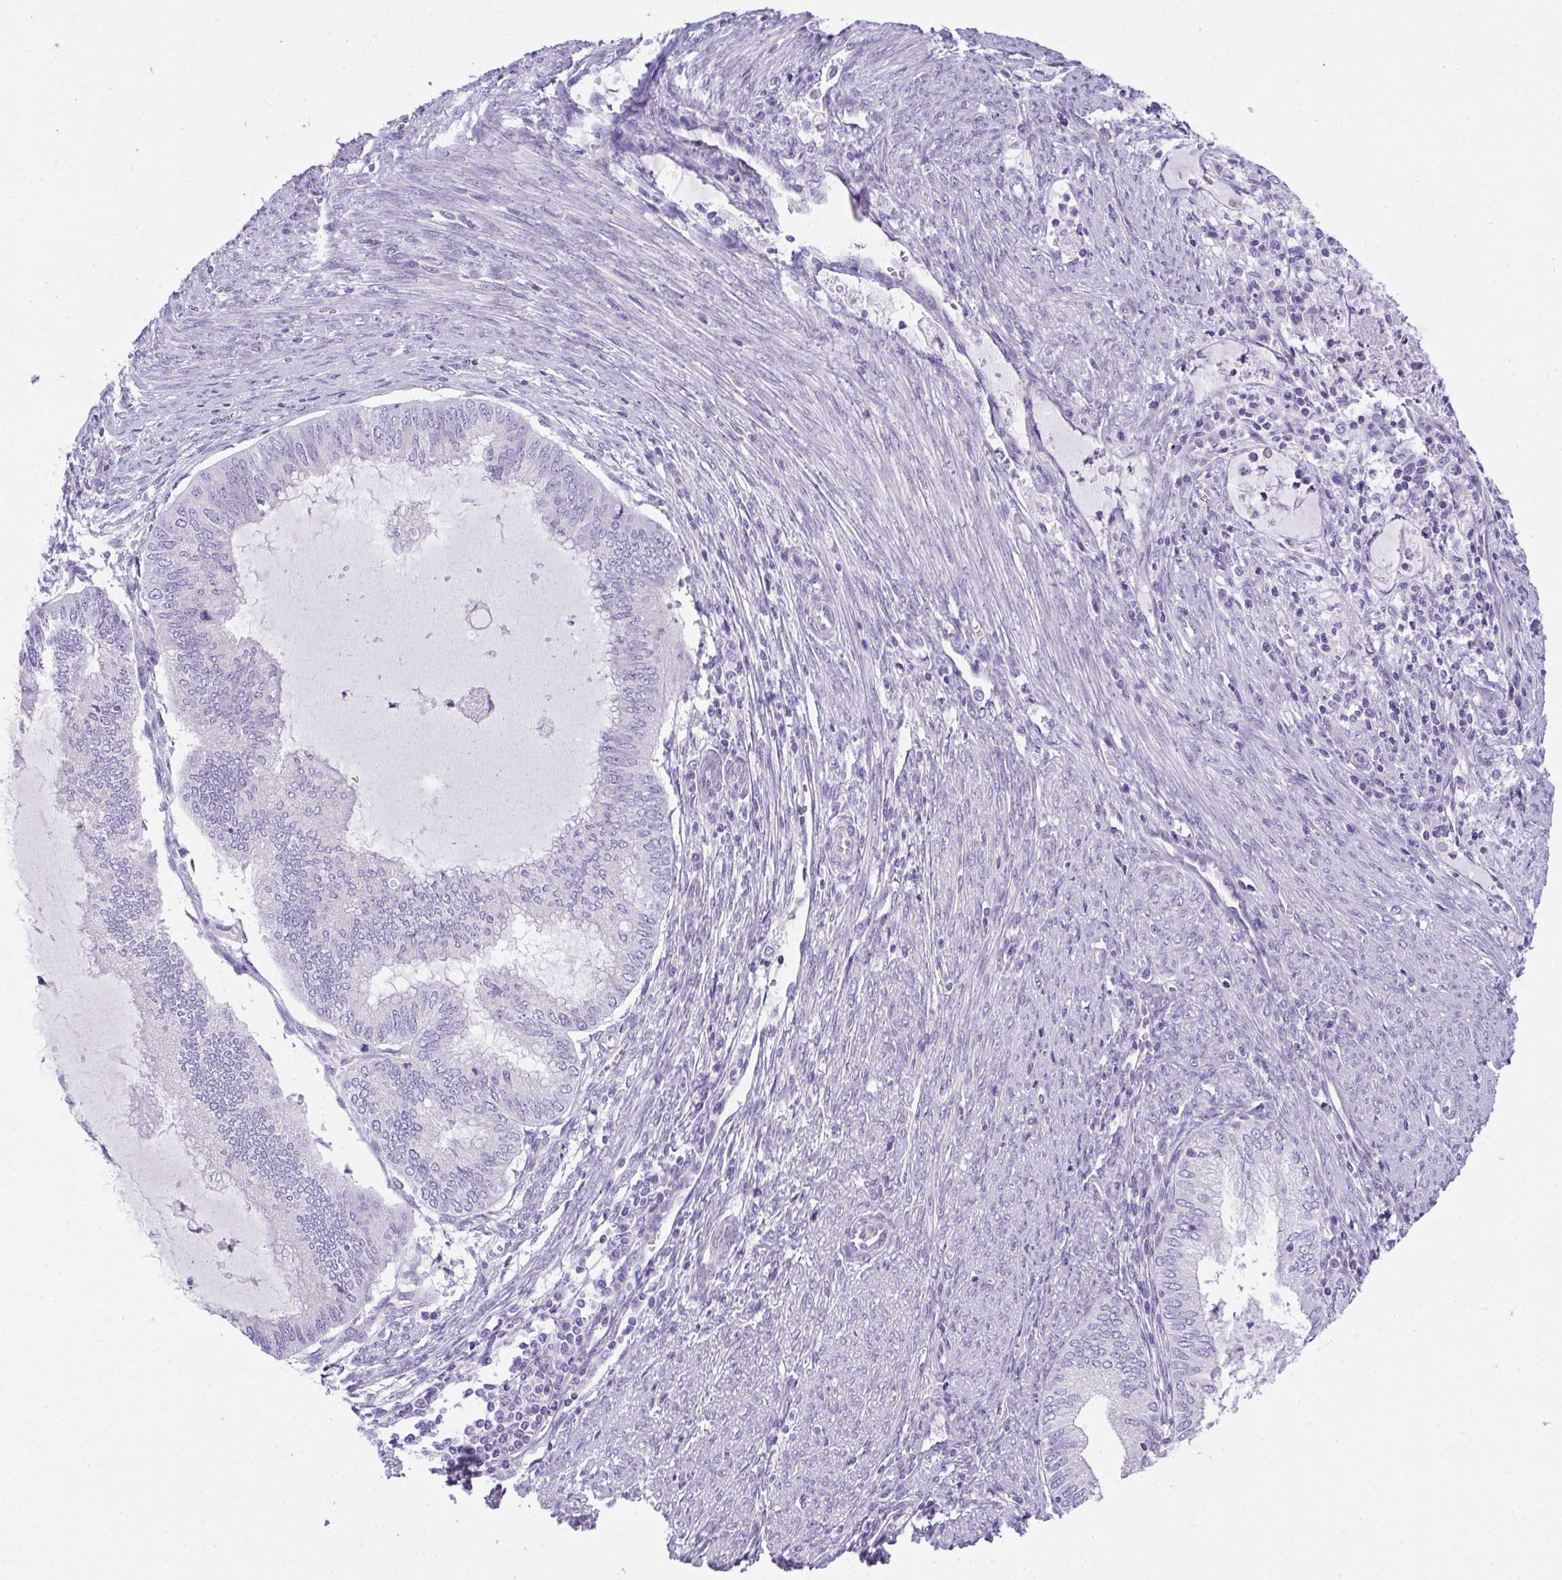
{"staining": {"intensity": "negative", "quantity": "none", "location": "none"}, "tissue": "endometrial cancer", "cell_type": "Tumor cells", "image_type": "cancer", "snomed": [{"axis": "morphology", "description": "Adenocarcinoma, NOS"}, {"axis": "topography", "description": "Endometrium"}], "caption": "Tumor cells are negative for brown protein staining in adenocarcinoma (endometrial).", "gene": "PLPPR3", "patient": {"sex": "female", "age": 79}}